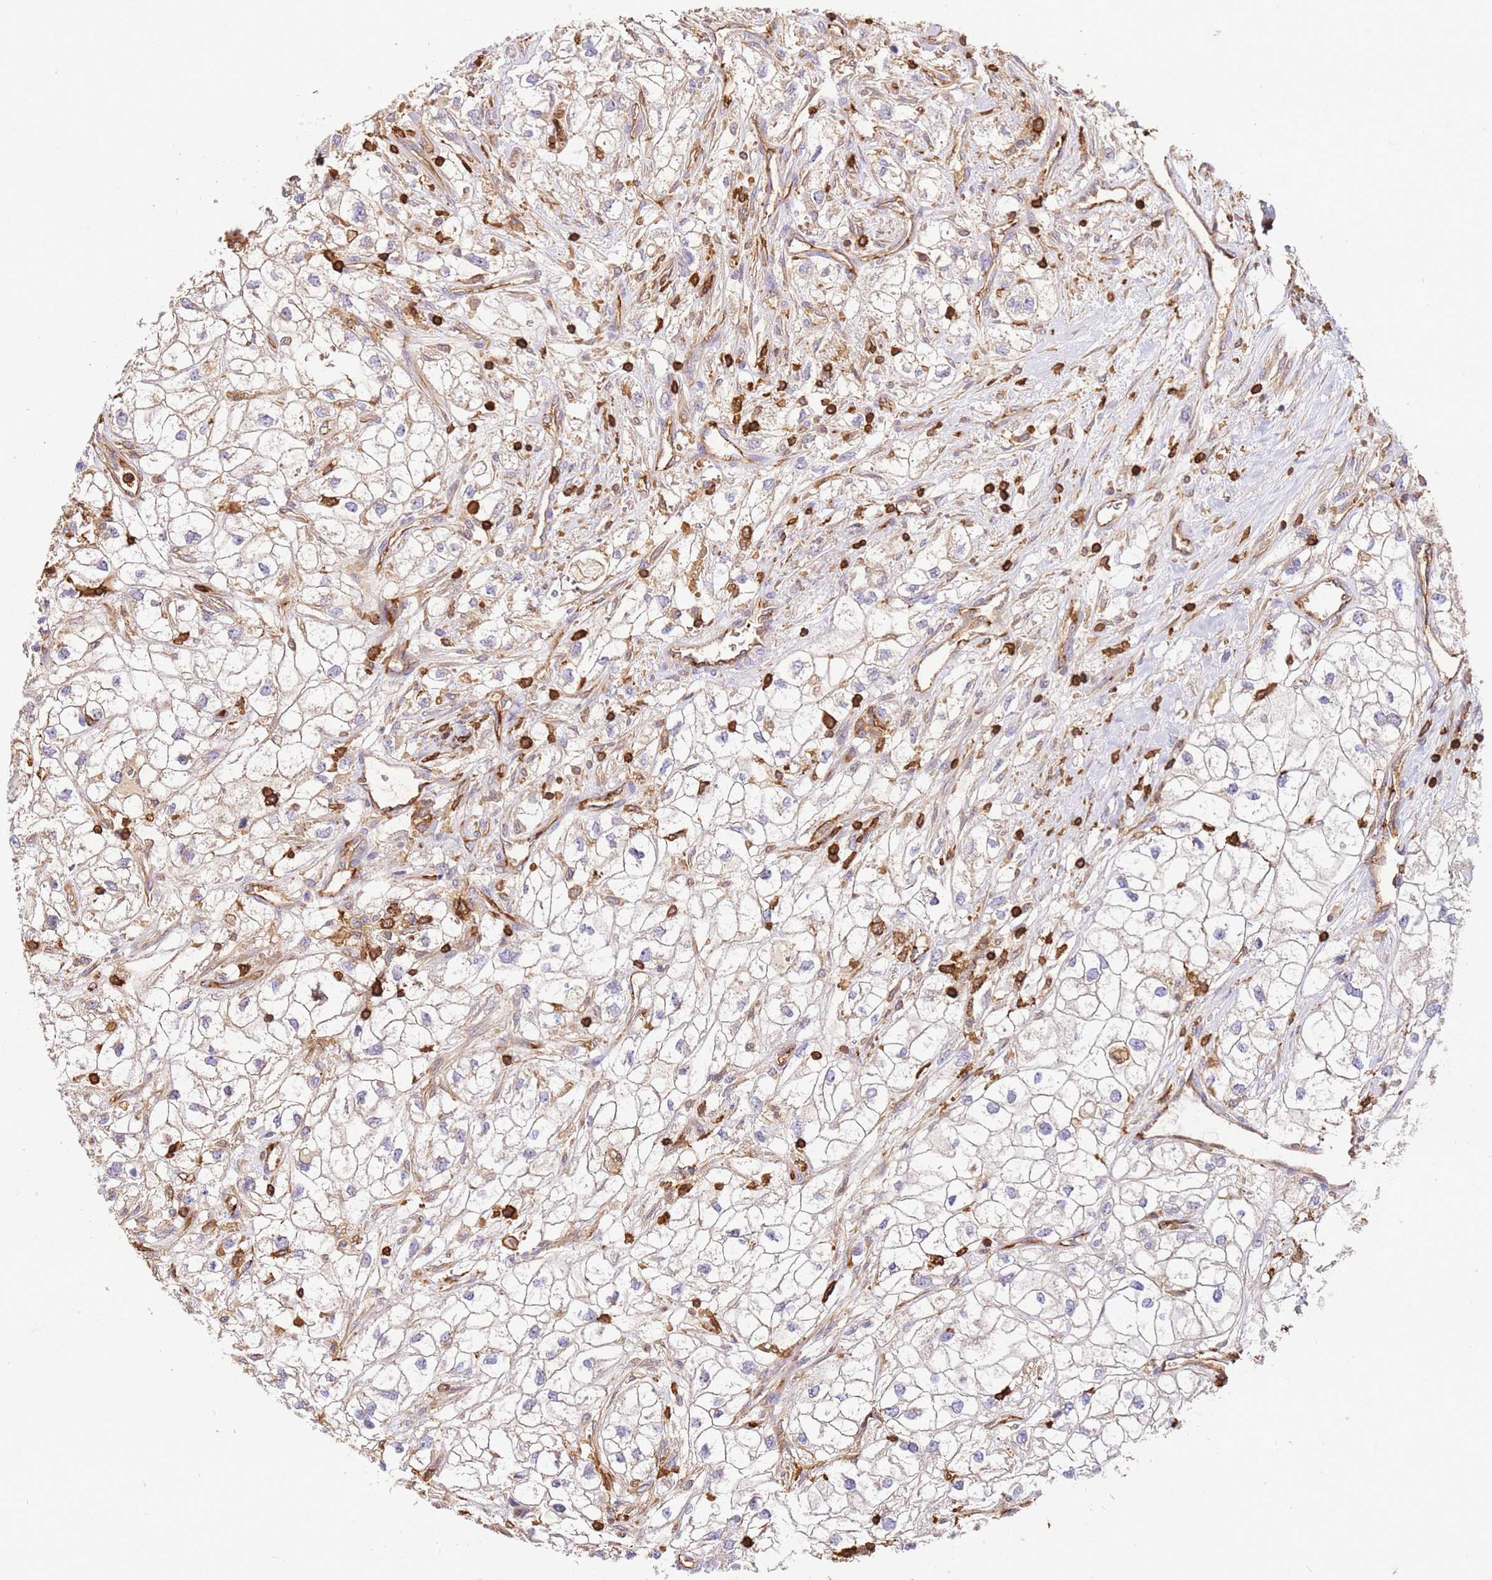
{"staining": {"intensity": "negative", "quantity": "none", "location": "none"}, "tissue": "renal cancer", "cell_type": "Tumor cells", "image_type": "cancer", "snomed": [{"axis": "morphology", "description": "Adenocarcinoma, NOS"}, {"axis": "topography", "description": "Kidney"}], "caption": "Immunohistochemical staining of human adenocarcinoma (renal) displays no significant expression in tumor cells. The staining is performed using DAB (3,3'-diaminobenzidine) brown chromogen with nuclei counter-stained in using hematoxylin.", "gene": "OR6P1", "patient": {"sex": "male", "age": 59}}